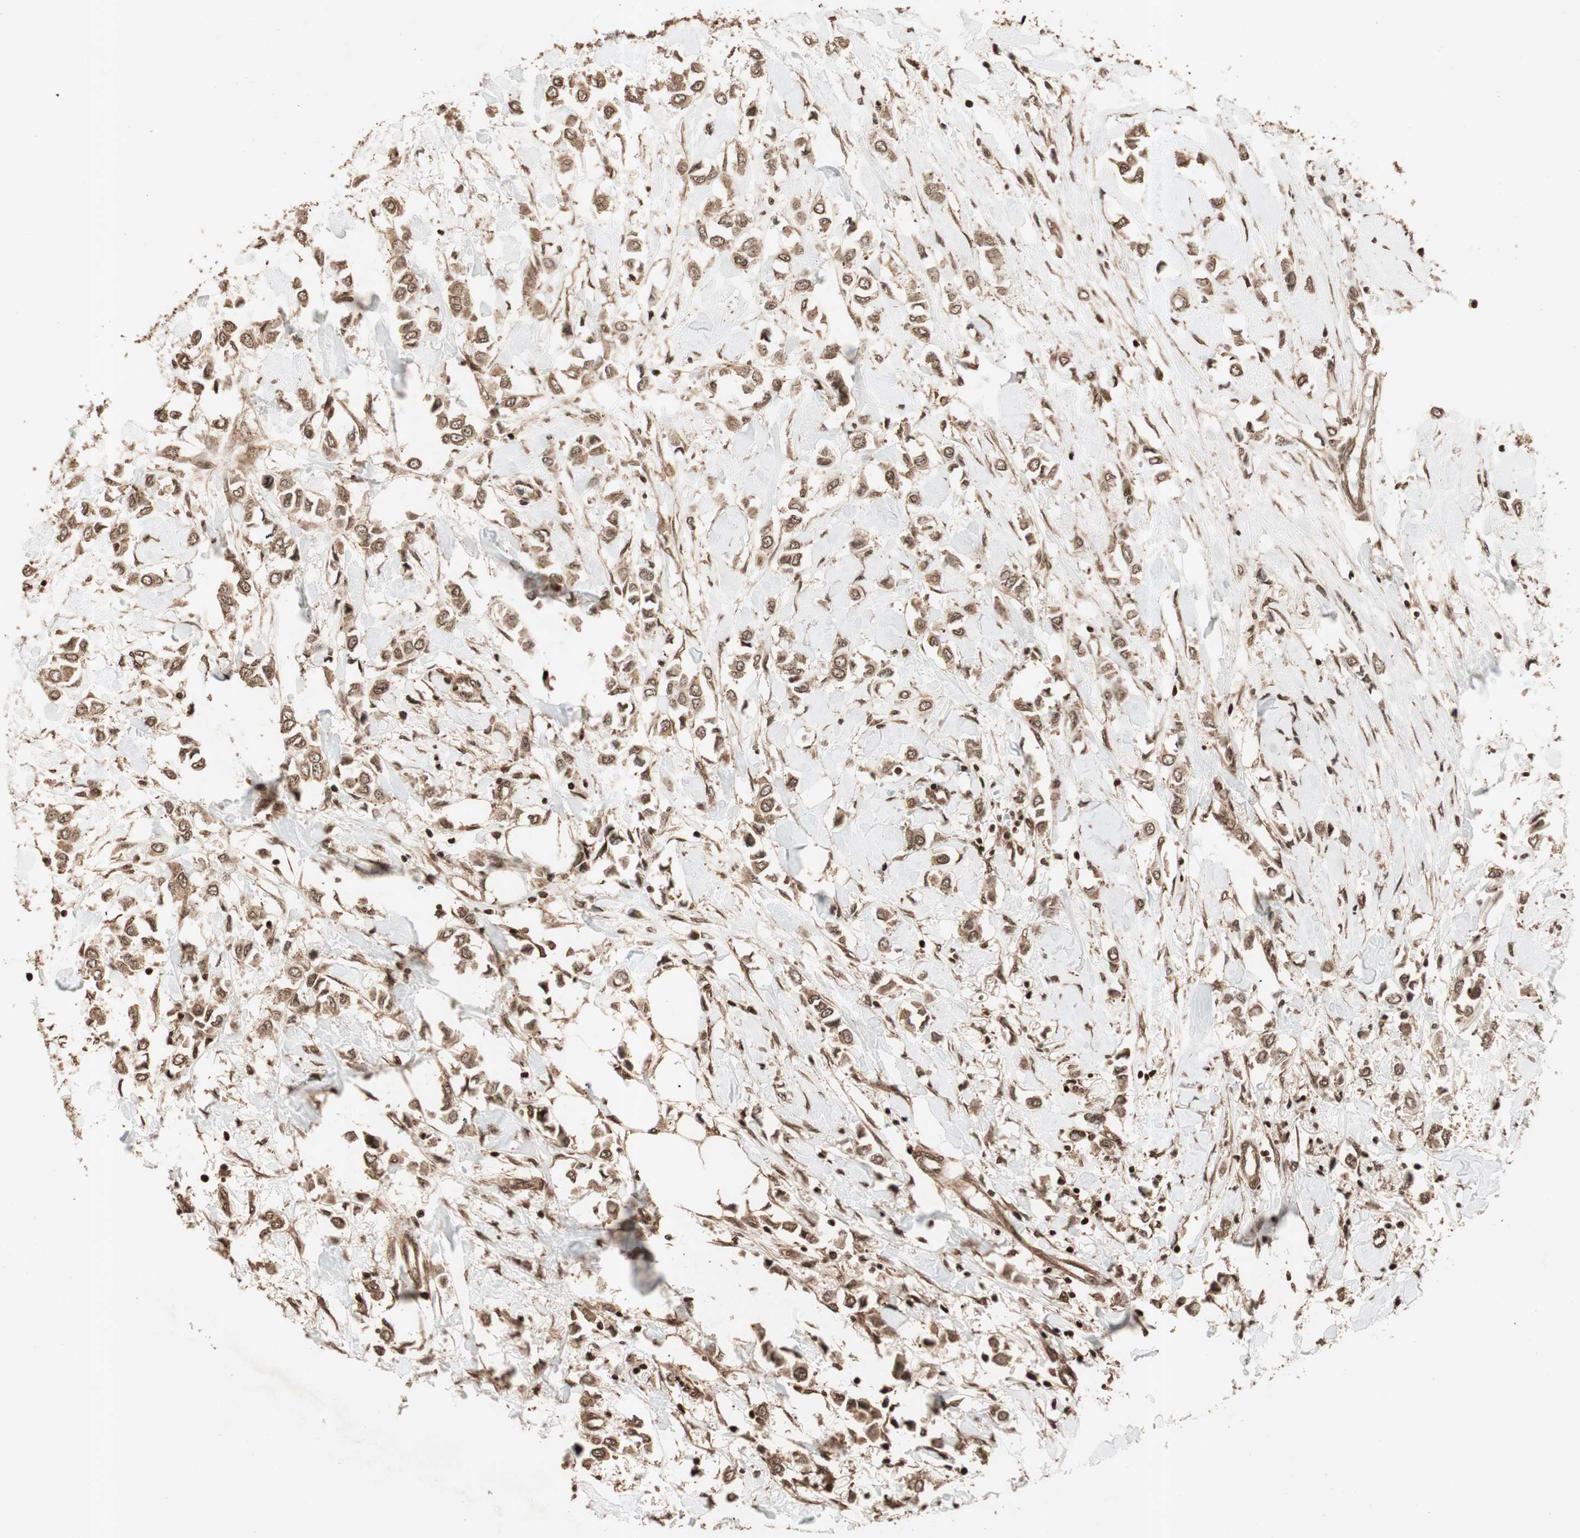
{"staining": {"intensity": "moderate", "quantity": ">75%", "location": "cytoplasmic/membranous"}, "tissue": "breast cancer", "cell_type": "Tumor cells", "image_type": "cancer", "snomed": [{"axis": "morphology", "description": "Lobular carcinoma"}, {"axis": "topography", "description": "Breast"}], "caption": "Lobular carcinoma (breast) stained with a protein marker demonstrates moderate staining in tumor cells.", "gene": "ALKBH5", "patient": {"sex": "female", "age": 51}}